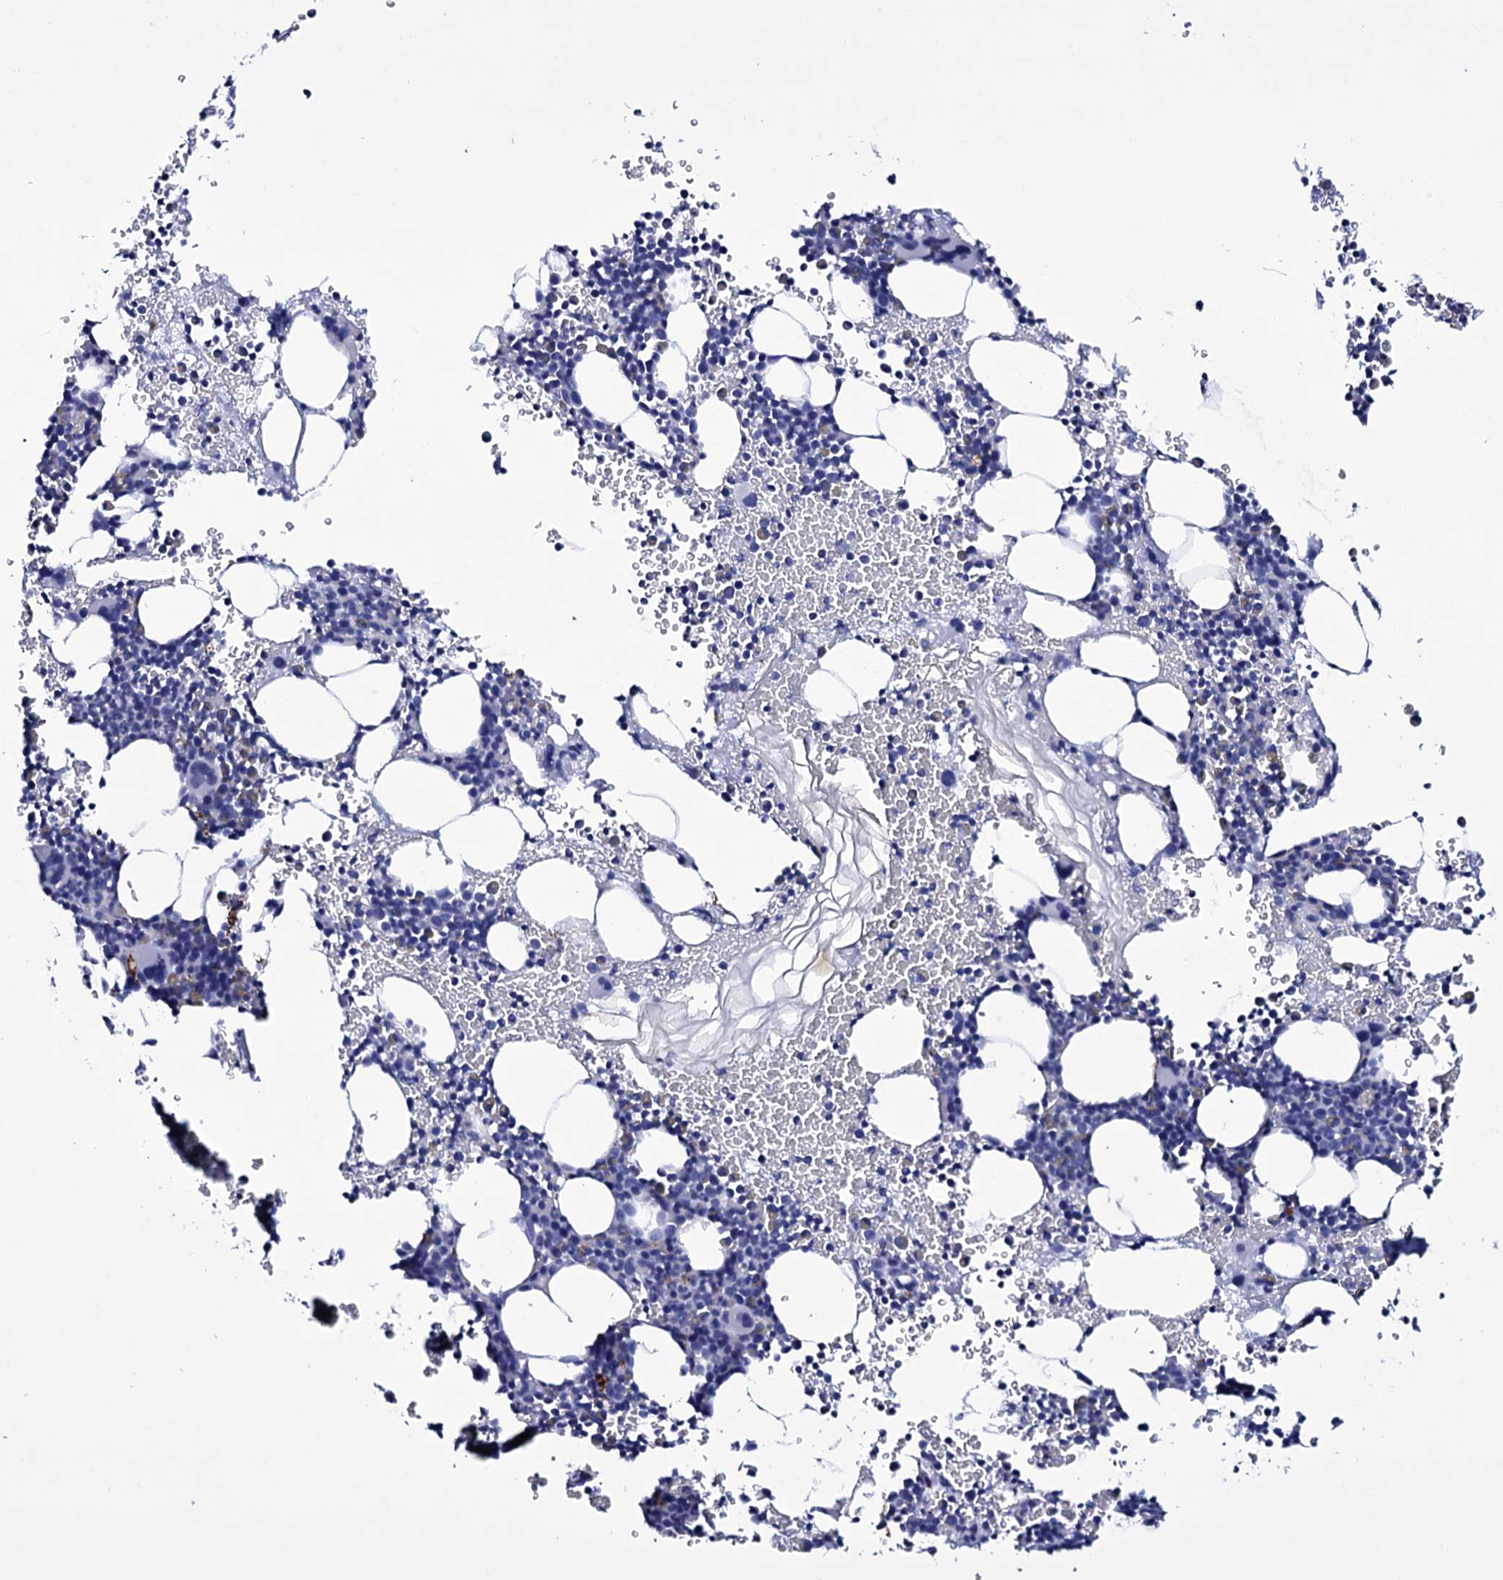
{"staining": {"intensity": "negative", "quantity": "none", "location": "none"}, "tissue": "bone marrow", "cell_type": "Hematopoietic cells", "image_type": "normal", "snomed": [{"axis": "morphology", "description": "Normal tissue, NOS"}, {"axis": "topography", "description": "Bone marrow"}], "caption": "The micrograph displays no staining of hematopoietic cells in normal bone marrow.", "gene": "ITPRID2", "patient": {"sex": "male", "age": 41}}